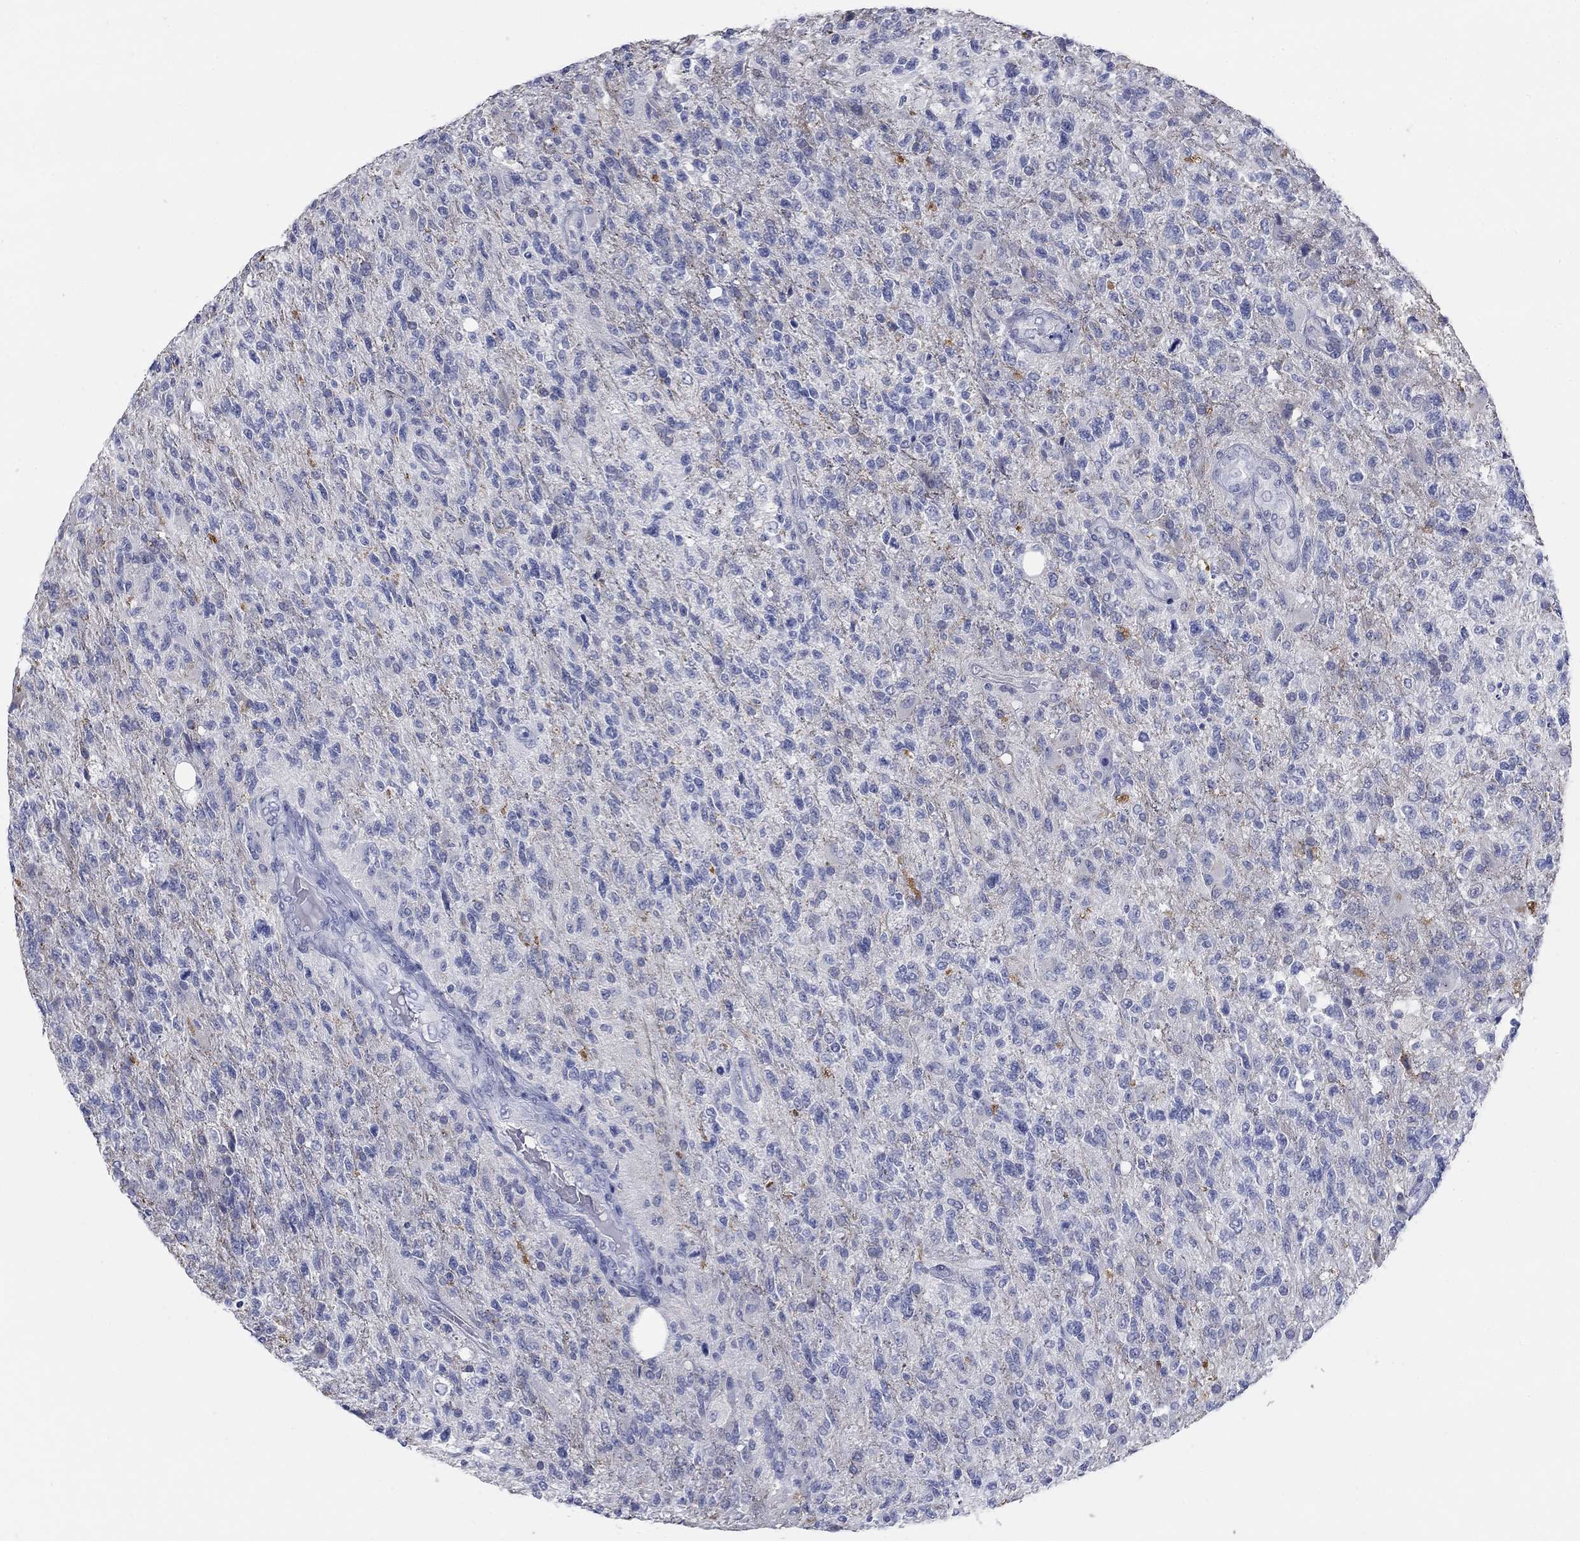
{"staining": {"intensity": "negative", "quantity": "none", "location": "none"}, "tissue": "glioma", "cell_type": "Tumor cells", "image_type": "cancer", "snomed": [{"axis": "morphology", "description": "Glioma, malignant, High grade"}, {"axis": "topography", "description": "Brain"}], "caption": "Glioma was stained to show a protein in brown. There is no significant positivity in tumor cells. The staining is performed using DAB (3,3'-diaminobenzidine) brown chromogen with nuclei counter-stained in using hematoxylin.", "gene": "ATP6V1G2", "patient": {"sex": "male", "age": 56}}